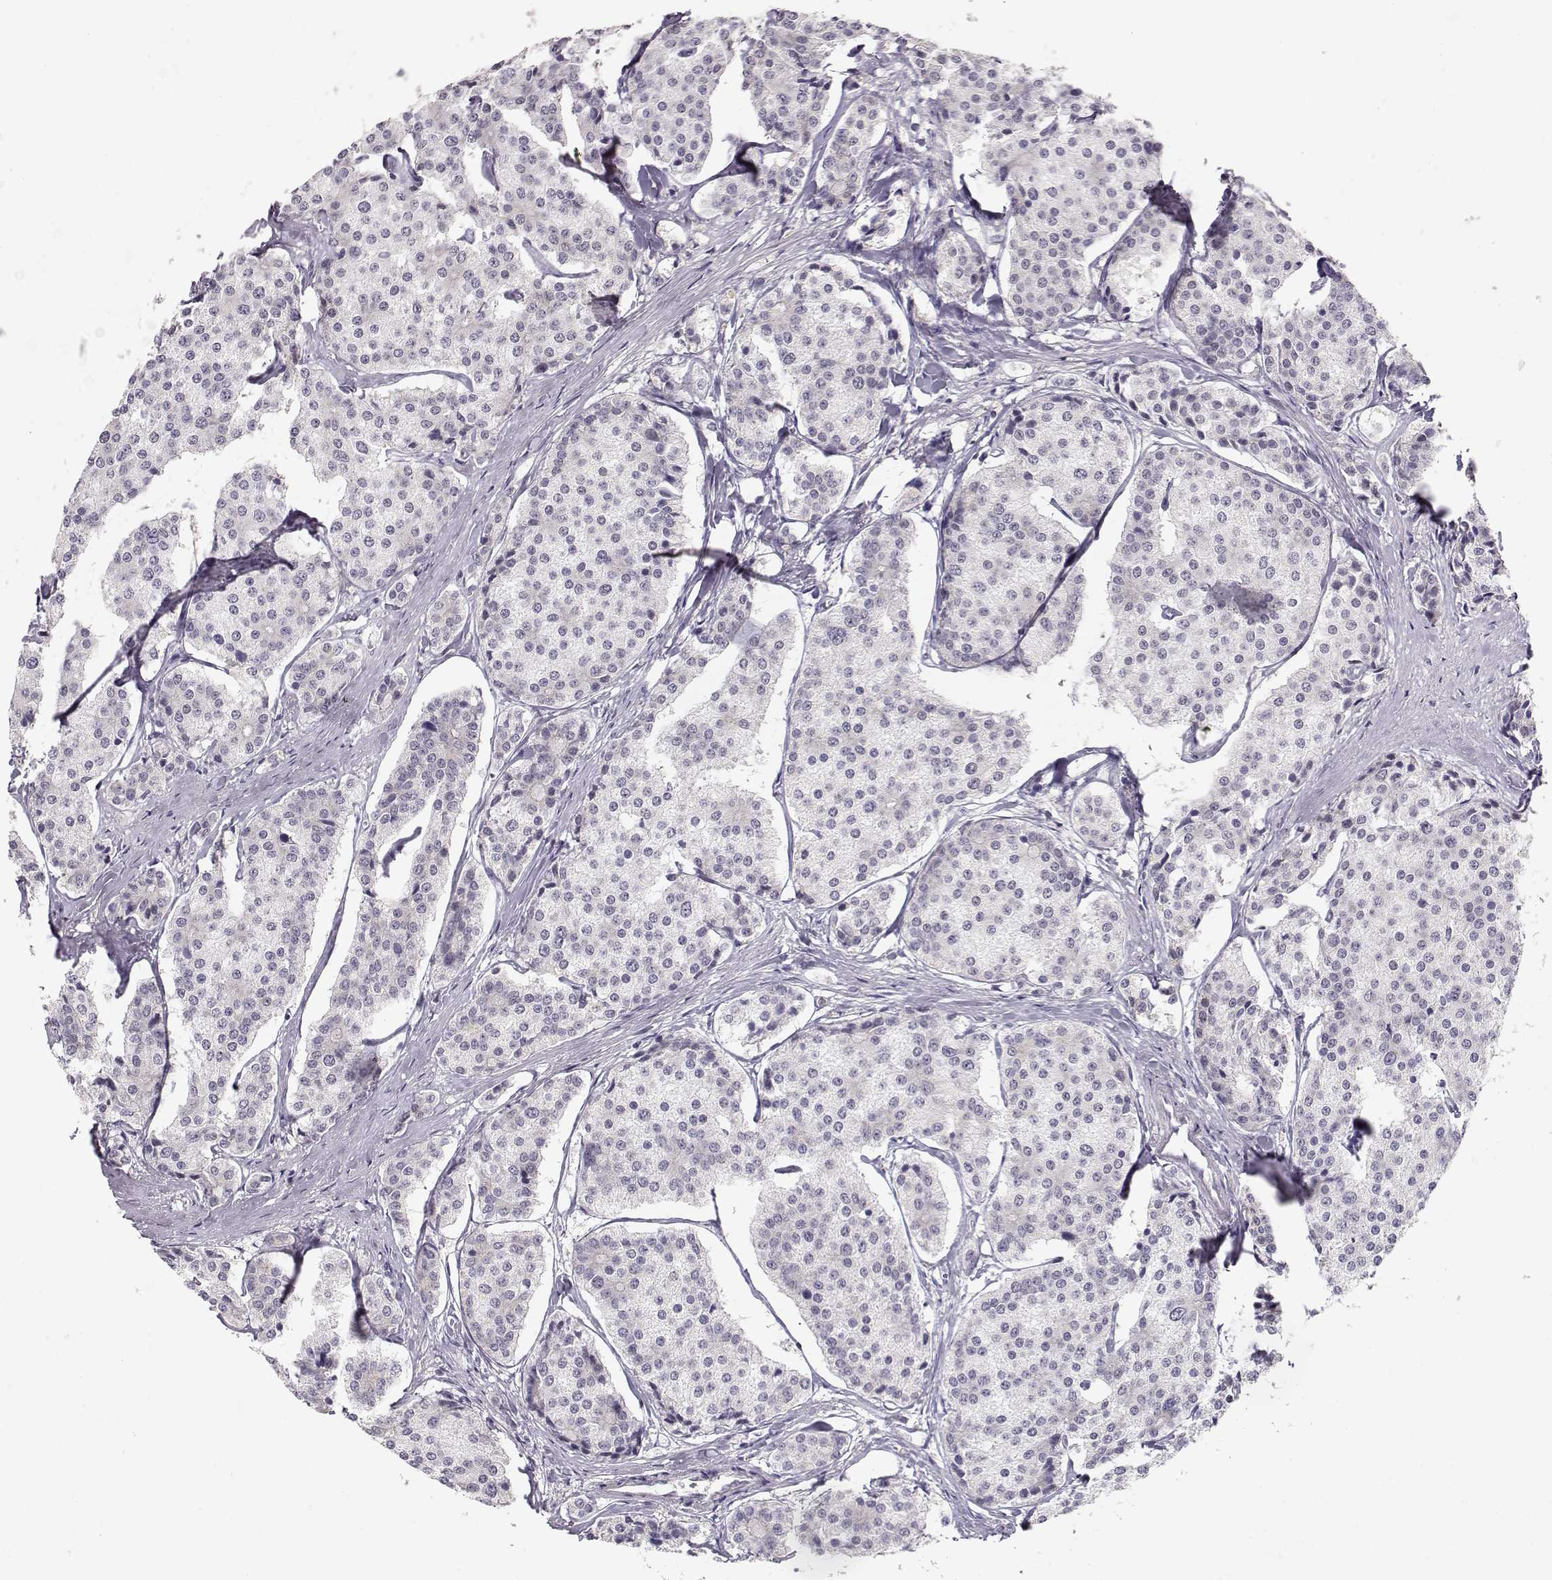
{"staining": {"intensity": "negative", "quantity": "none", "location": "none"}, "tissue": "carcinoid", "cell_type": "Tumor cells", "image_type": "cancer", "snomed": [{"axis": "morphology", "description": "Carcinoid, malignant, NOS"}, {"axis": "topography", "description": "Small intestine"}], "caption": "Human carcinoid stained for a protein using immunohistochemistry shows no expression in tumor cells.", "gene": "TEPP", "patient": {"sex": "female", "age": 65}}